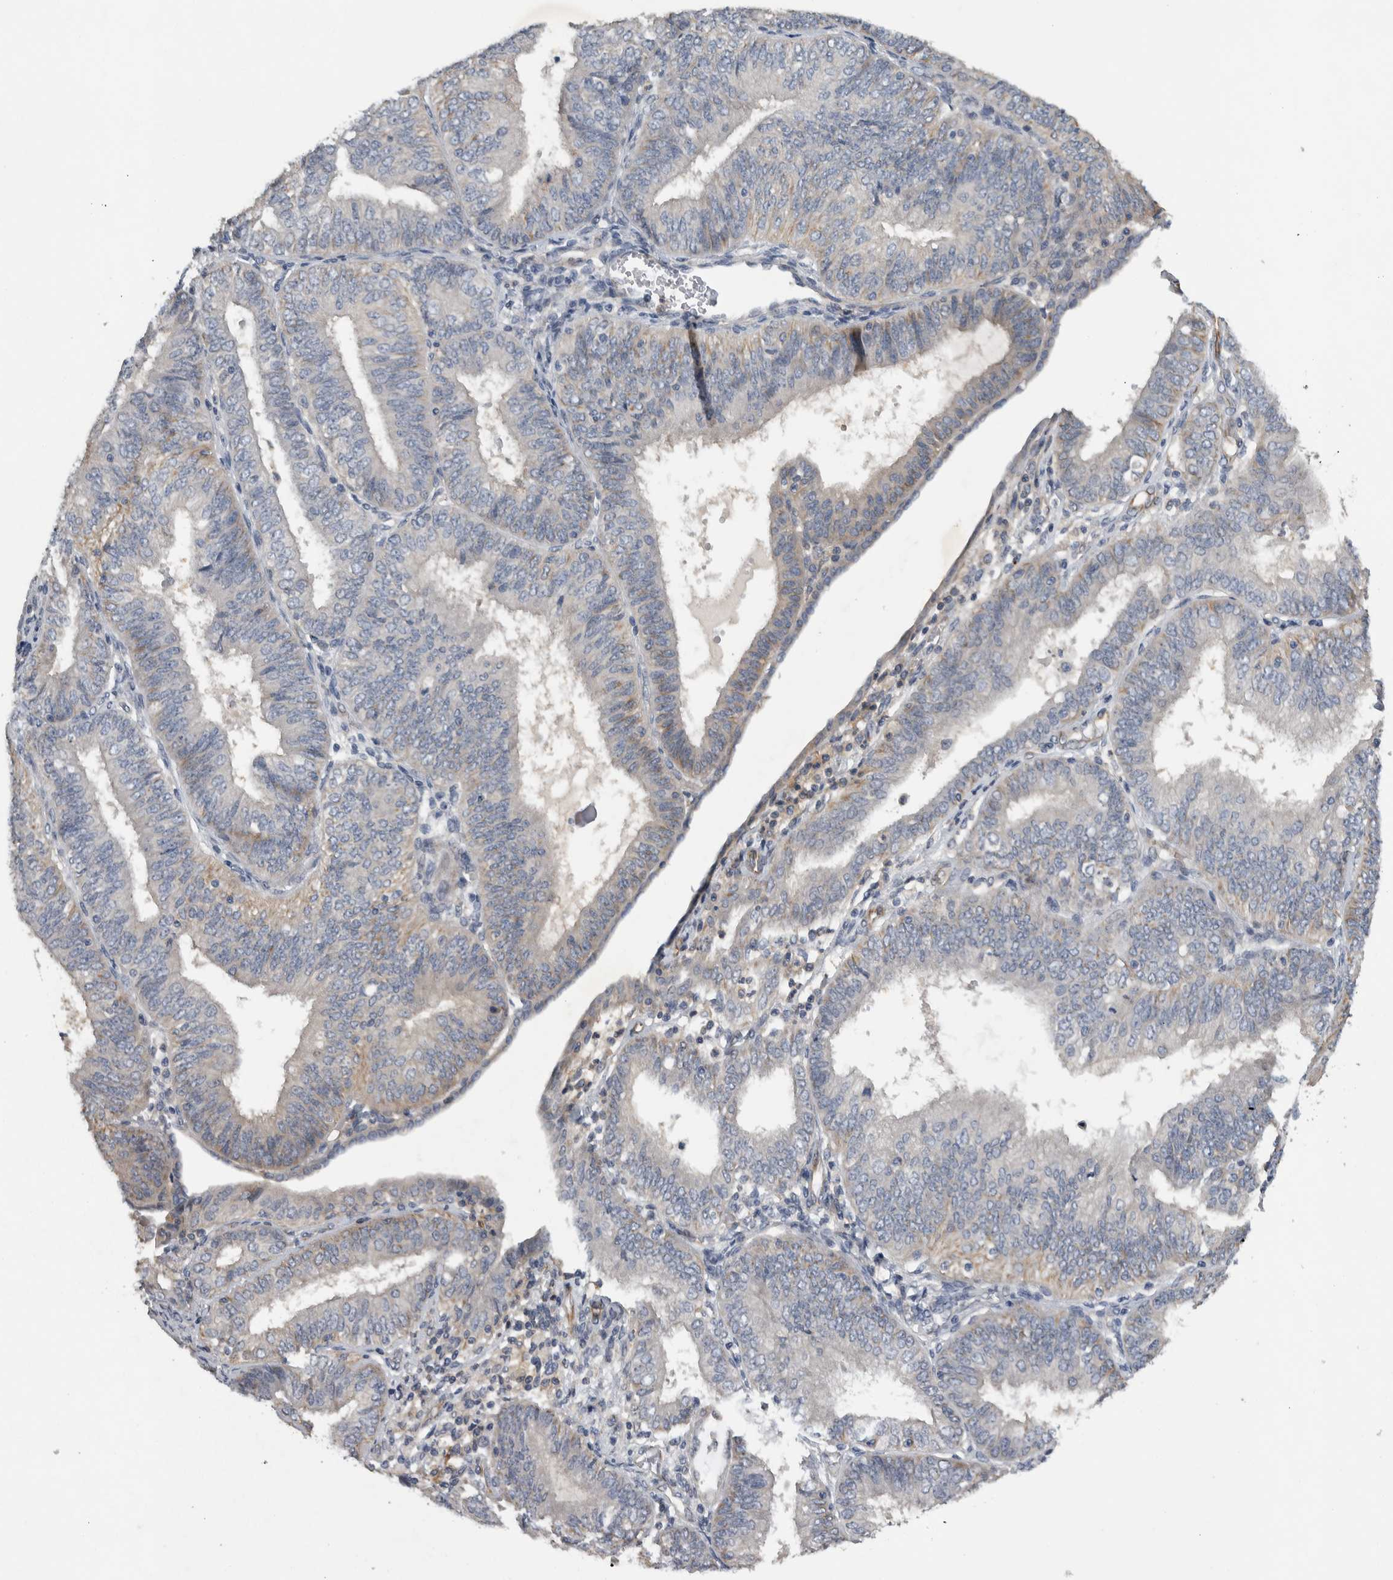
{"staining": {"intensity": "weak", "quantity": "<25%", "location": "cytoplasmic/membranous"}, "tissue": "endometrial cancer", "cell_type": "Tumor cells", "image_type": "cancer", "snomed": [{"axis": "morphology", "description": "Adenocarcinoma, NOS"}, {"axis": "topography", "description": "Endometrium"}], "caption": "The photomicrograph demonstrates no significant staining in tumor cells of adenocarcinoma (endometrial).", "gene": "NT5C2", "patient": {"sex": "female", "age": 58}}